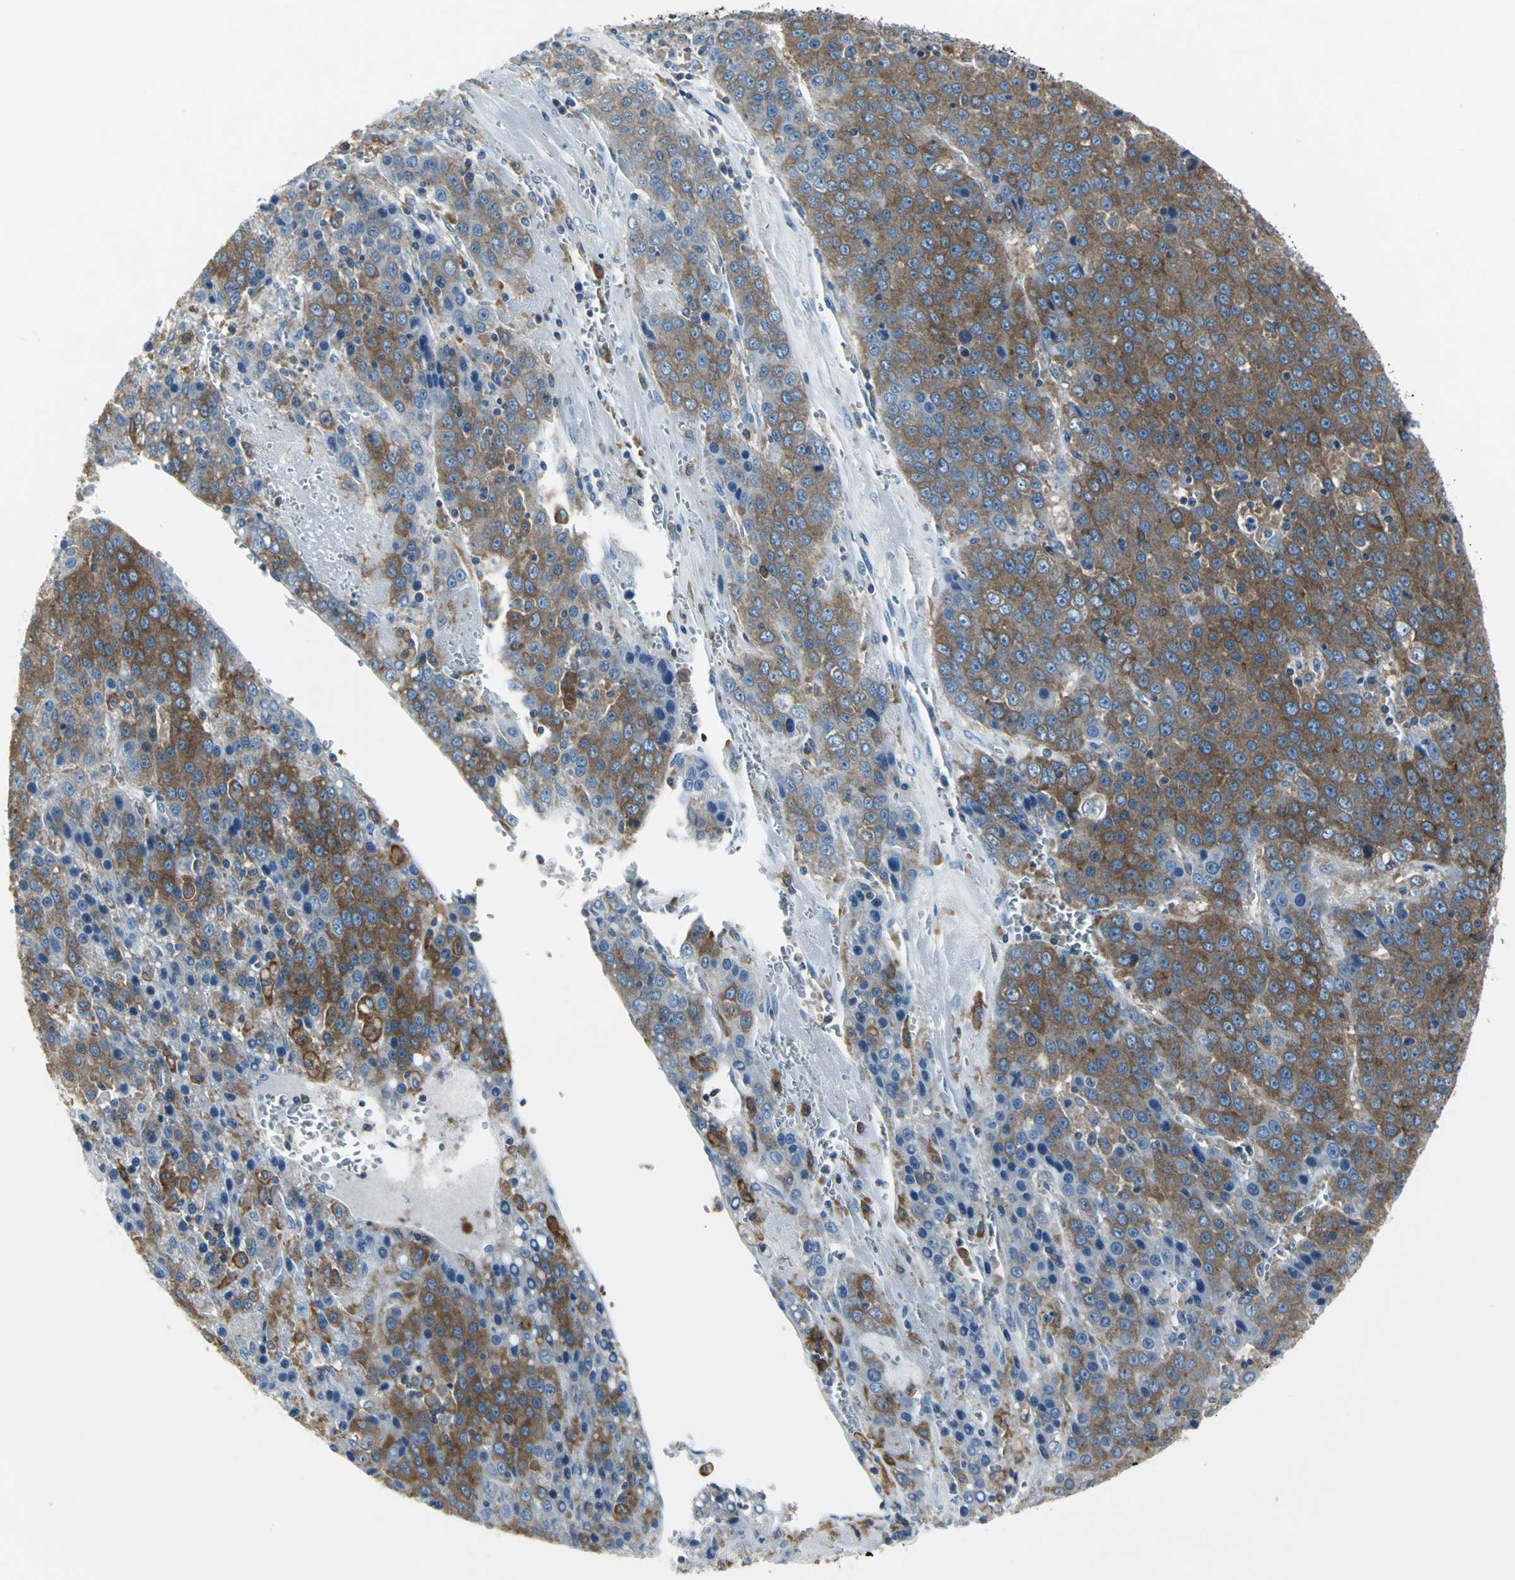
{"staining": {"intensity": "moderate", "quantity": ">75%", "location": "cytoplasmic/membranous"}, "tissue": "liver cancer", "cell_type": "Tumor cells", "image_type": "cancer", "snomed": [{"axis": "morphology", "description": "Carcinoma, Hepatocellular, NOS"}, {"axis": "topography", "description": "Liver"}], "caption": "Tumor cells display medium levels of moderate cytoplasmic/membranous staining in about >75% of cells in liver cancer (hepatocellular carcinoma).", "gene": "IQGAP2", "patient": {"sex": "female", "age": 53}}